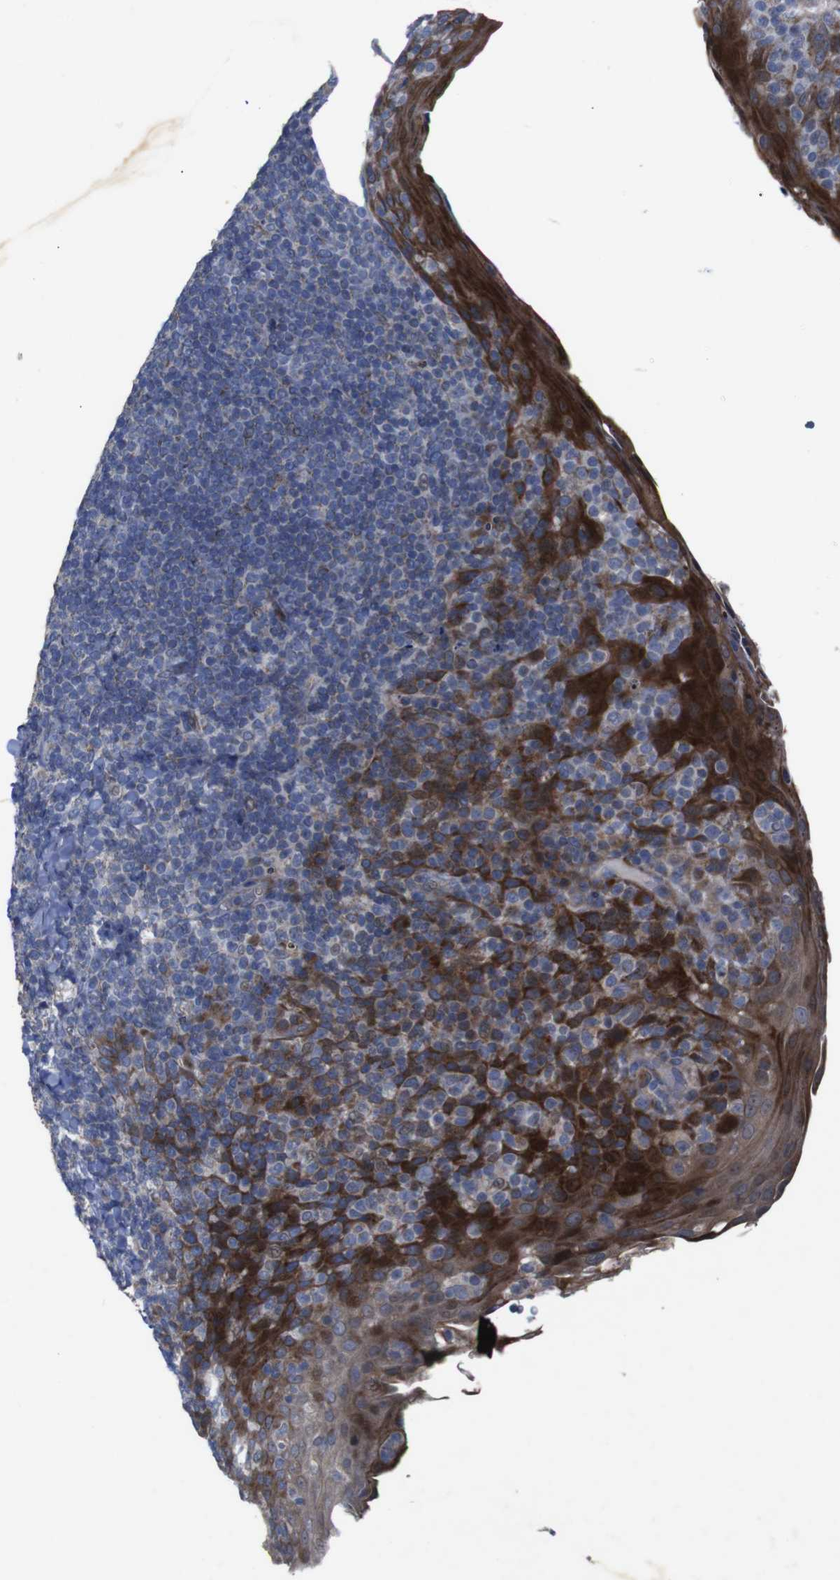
{"staining": {"intensity": "moderate", "quantity": "<25%", "location": "cytoplasmic/membranous"}, "tissue": "tonsil", "cell_type": "Germinal center cells", "image_type": "normal", "snomed": [{"axis": "morphology", "description": "Normal tissue, NOS"}, {"axis": "topography", "description": "Tonsil"}], "caption": "Normal tonsil reveals moderate cytoplasmic/membranous staining in approximately <25% of germinal center cells, visualized by immunohistochemistry. Nuclei are stained in blue.", "gene": "CHST10", "patient": {"sex": "male", "age": 17}}